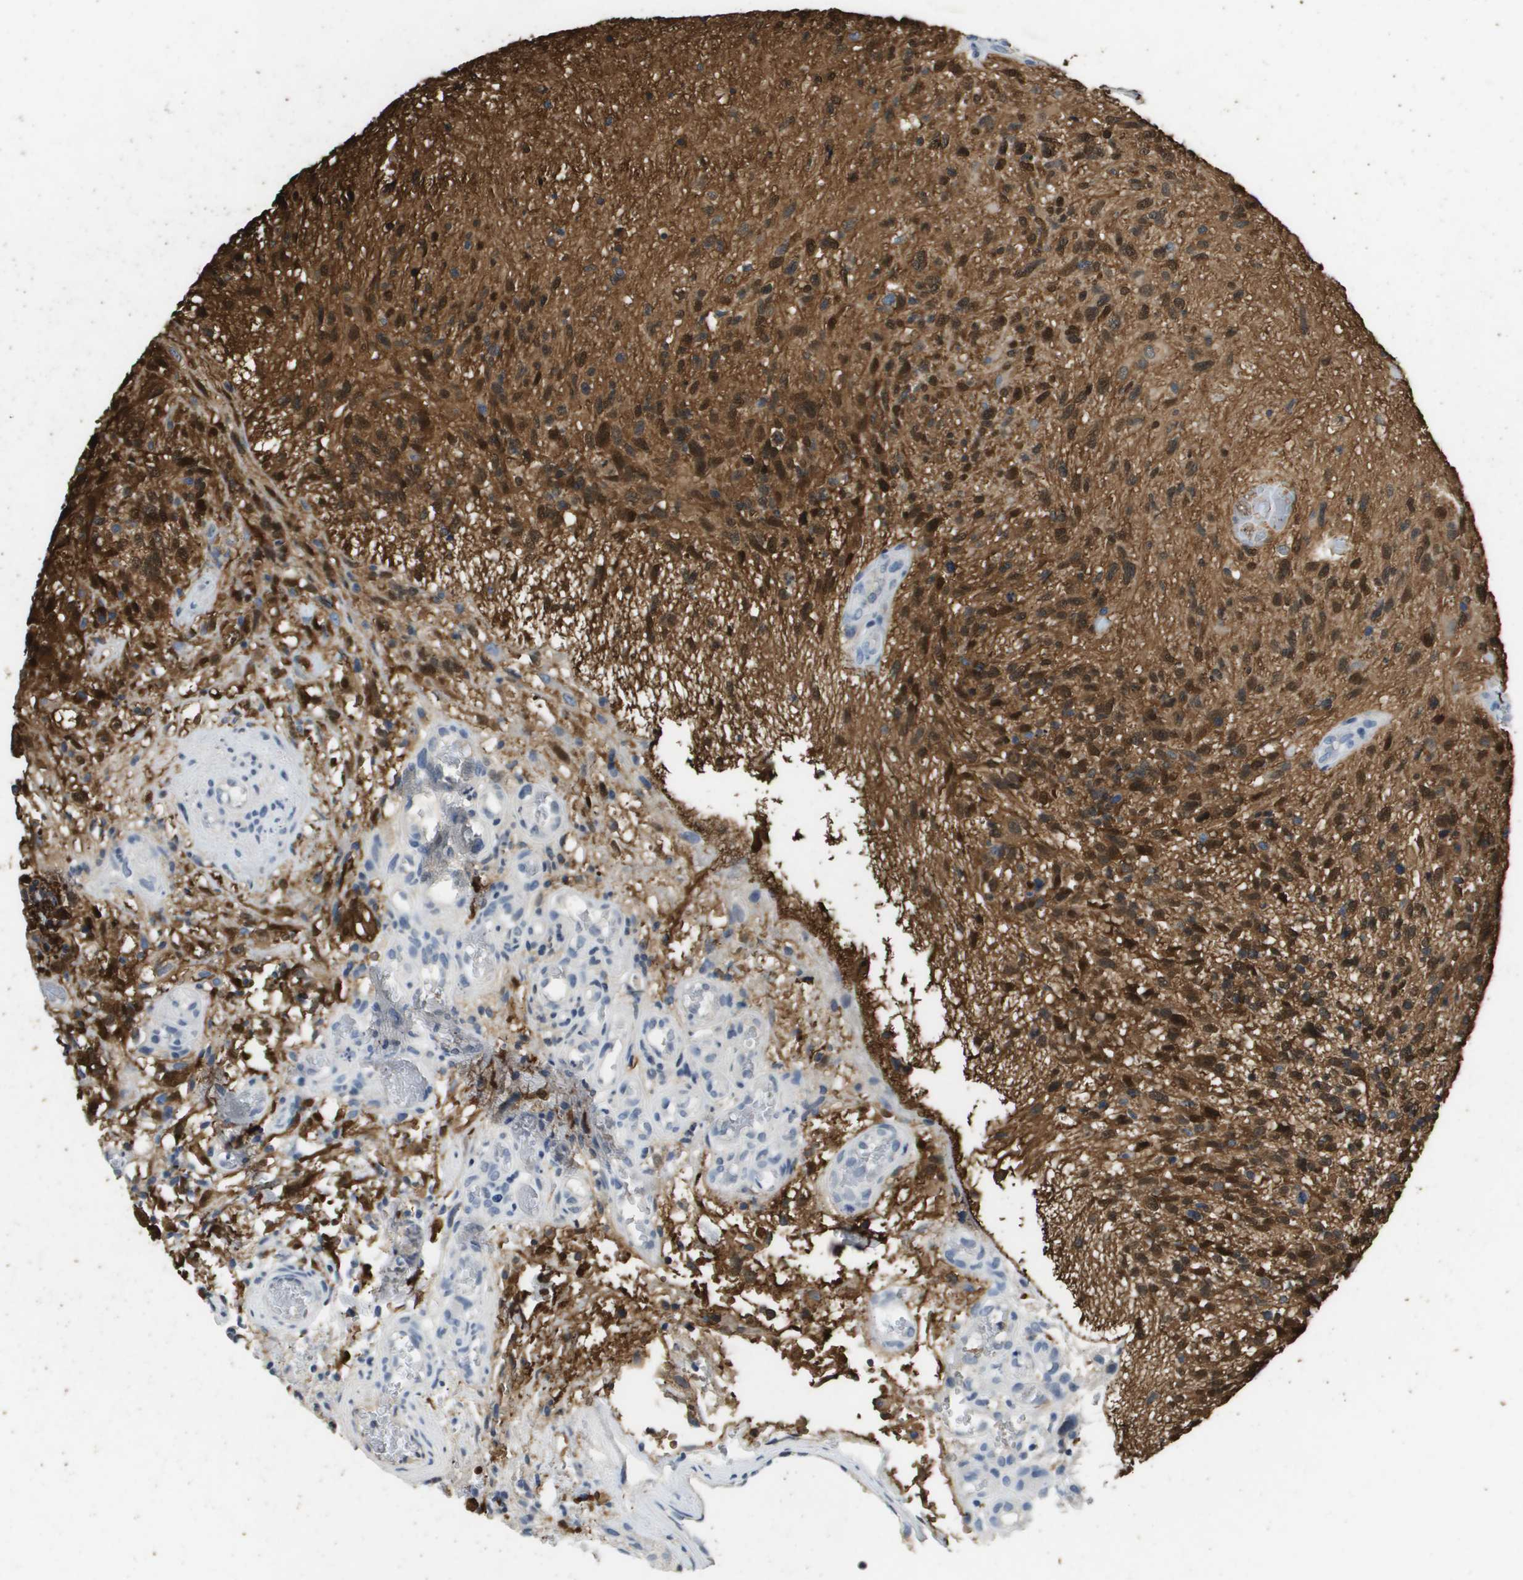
{"staining": {"intensity": "strong", "quantity": ">75%", "location": "cytoplasmic/membranous,nuclear"}, "tissue": "glioma", "cell_type": "Tumor cells", "image_type": "cancer", "snomed": [{"axis": "morphology", "description": "Normal tissue, NOS"}, {"axis": "morphology", "description": "Glioma, malignant, High grade"}, {"axis": "topography", "description": "Cerebral cortex"}], "caption": "Malignant high-grade glioma stained with immunohistochemistry (IHC) exhibits strong cytoplasmic/membranous and nuclear staining in approximately >75% of tumor cells.", "gene": "MT3", "patient": {"sex": "male", "age": 75}}